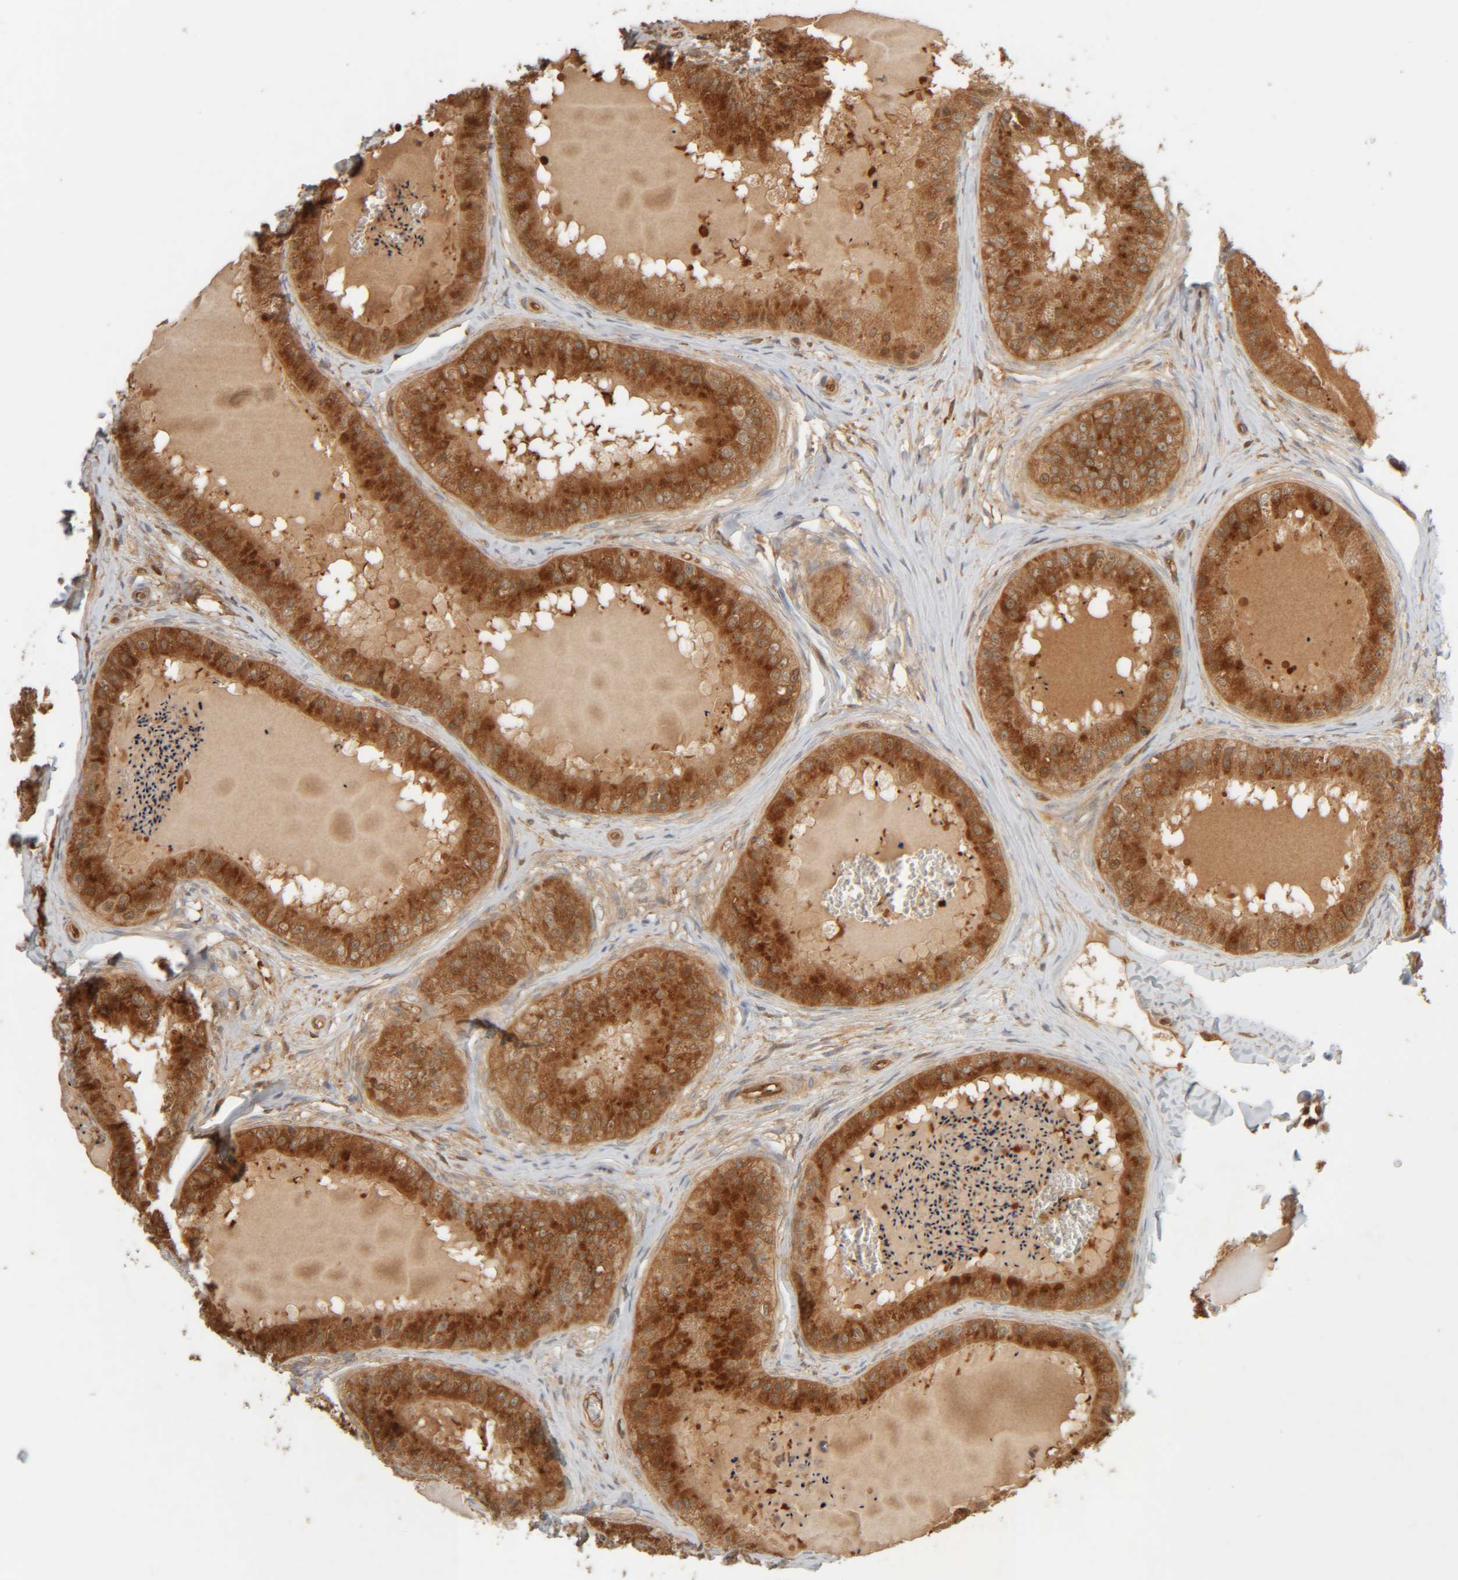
{"staining": {"intensity": "strong", "quantity": ">75%", "location": "cytoplasmic/membranous"}, "tissue": "epididymis", "cell_type": "Glandular cells", "image_type": "normal", "snomed": [{"axis": "morphology", "description": "Normal tissue, NOS"}, {"axis": "topography", "description": "Epididymis"}], "caption": "Protein expression by IHC shows strong cytoplasmic/membranous expression in about >75% of glandular cells in normal epididymis.", "gene": "TMEM192", "patient": {"sex": "male", "age": 31}}